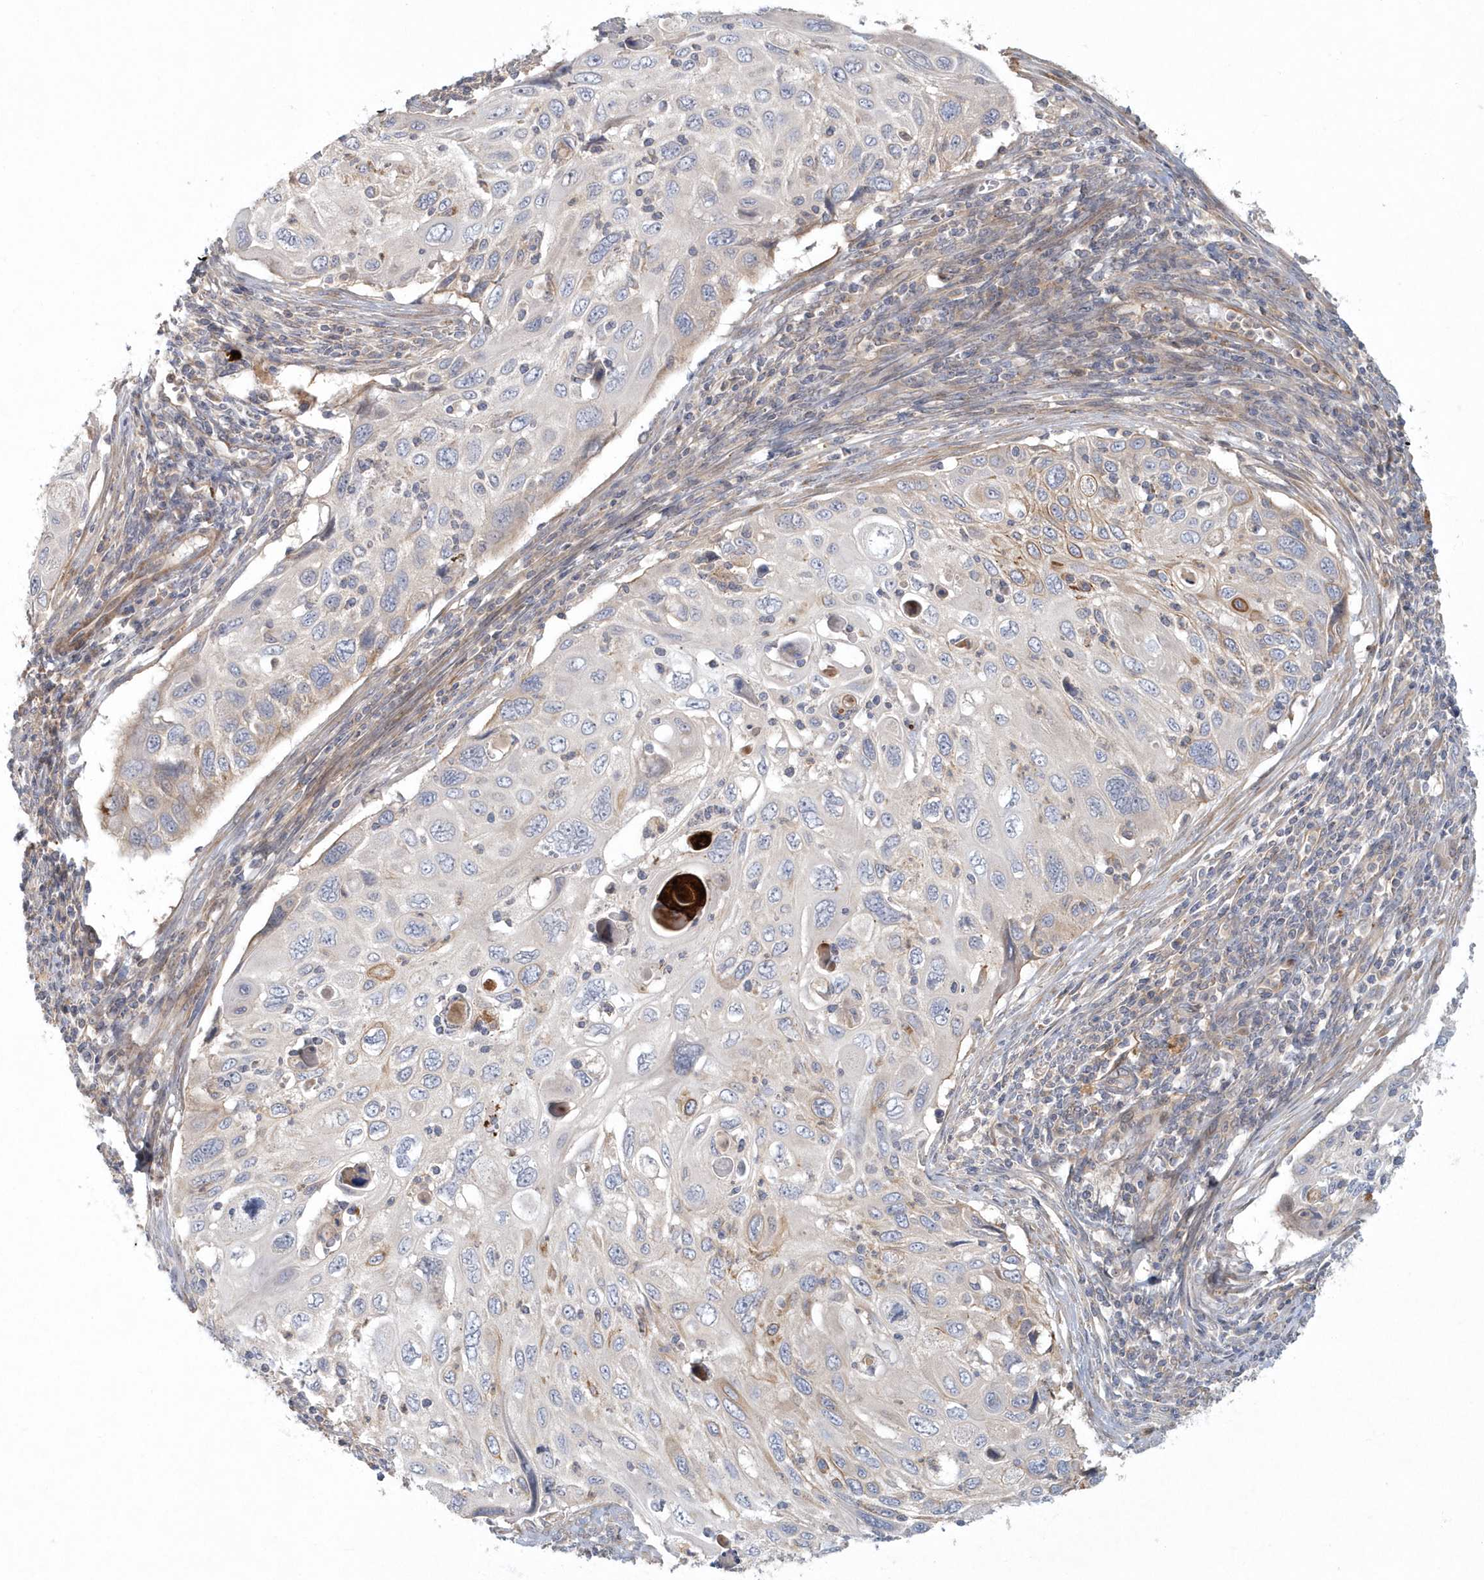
{"staining": {"intensity": "moderate", "quantity": "<25%", "location": "cytoplasmic/membranous"}, "tissue": "cervical cancer", "cell_type": "Tumor cells", "image_type": "cancer", "snomed": [{"axis": "morphology", "description": "Squamous cell carcinoma, NOS"}, {"axis": "topography", "description": "Cervix"}], "caption": "This photomicrograph exhibits cervical squamous cell carcinoma stained with immunohistochemistry to label a protein in brown. The cytoplasmic/membranous of tumor cells show moderate positivity for the protein. Nuclei are counter-stained blue.", "gene": "ARHGEF38", "patient": {"sex": "female", "age": 70}}